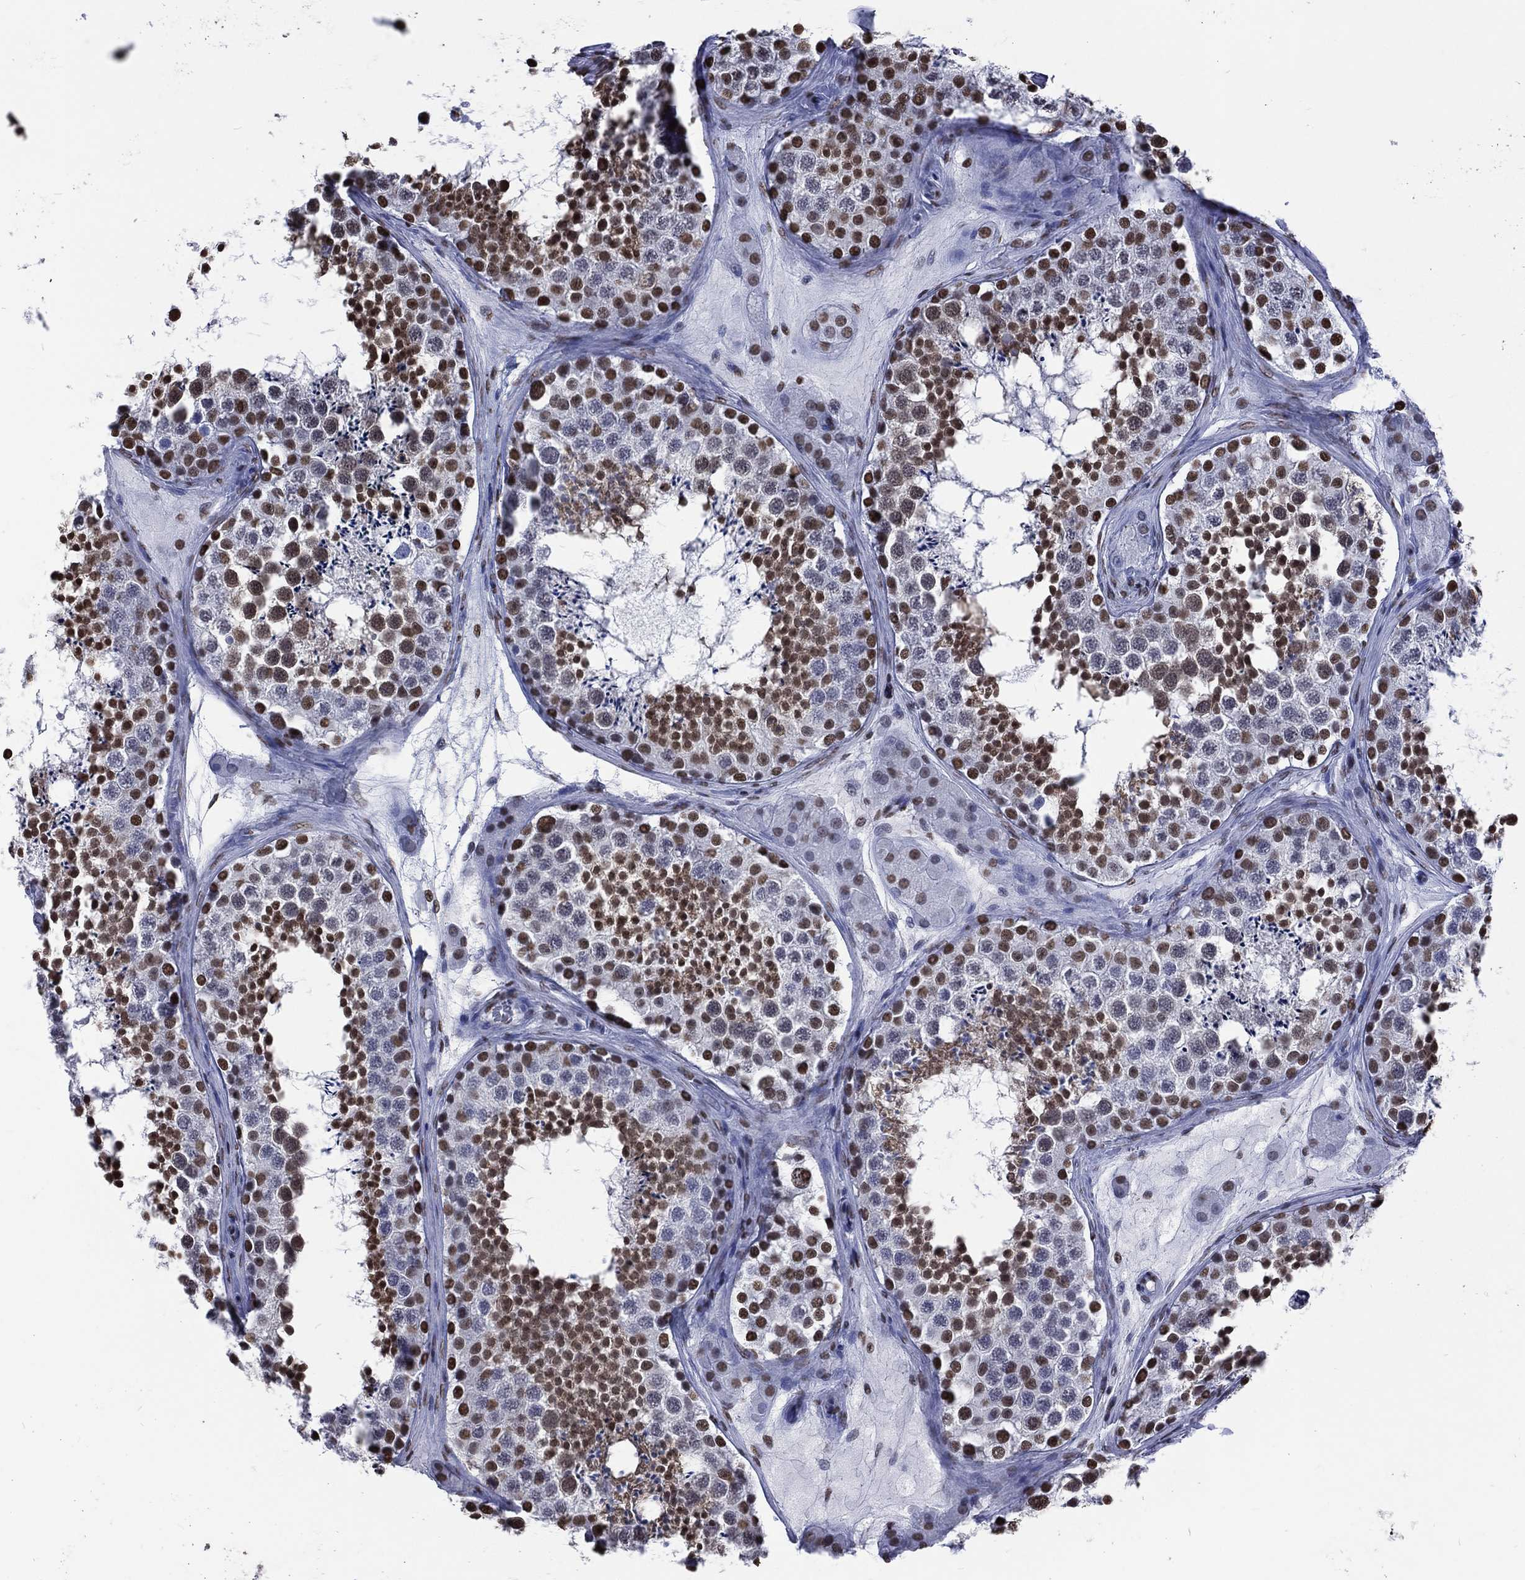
{"staining": {"intensity": "strong", "quantity": "25%-75%", "location": "nuclear"}, "tissue": "testis", "cell_type": "Cells in seminiferous ducts", "image_type": "normal", "snomed": [{"axis": "morphology", "description": "Normal tissue, NOS"}, {"axis": "topography", "description": "Testis"}], "caption": "Immunohistochemistry (IHC) (DAB (3,3'-diaminobenzidine)) staining of unremarkable human testis reveals strong nuclear protein staining in approximately 25%-75% of cells in seminiferous ducts. (Brightfield microscopy of DAB IHC at high magnification).", "gene": "RETREG2", "patient": {"sex": "male", "age": 41}}